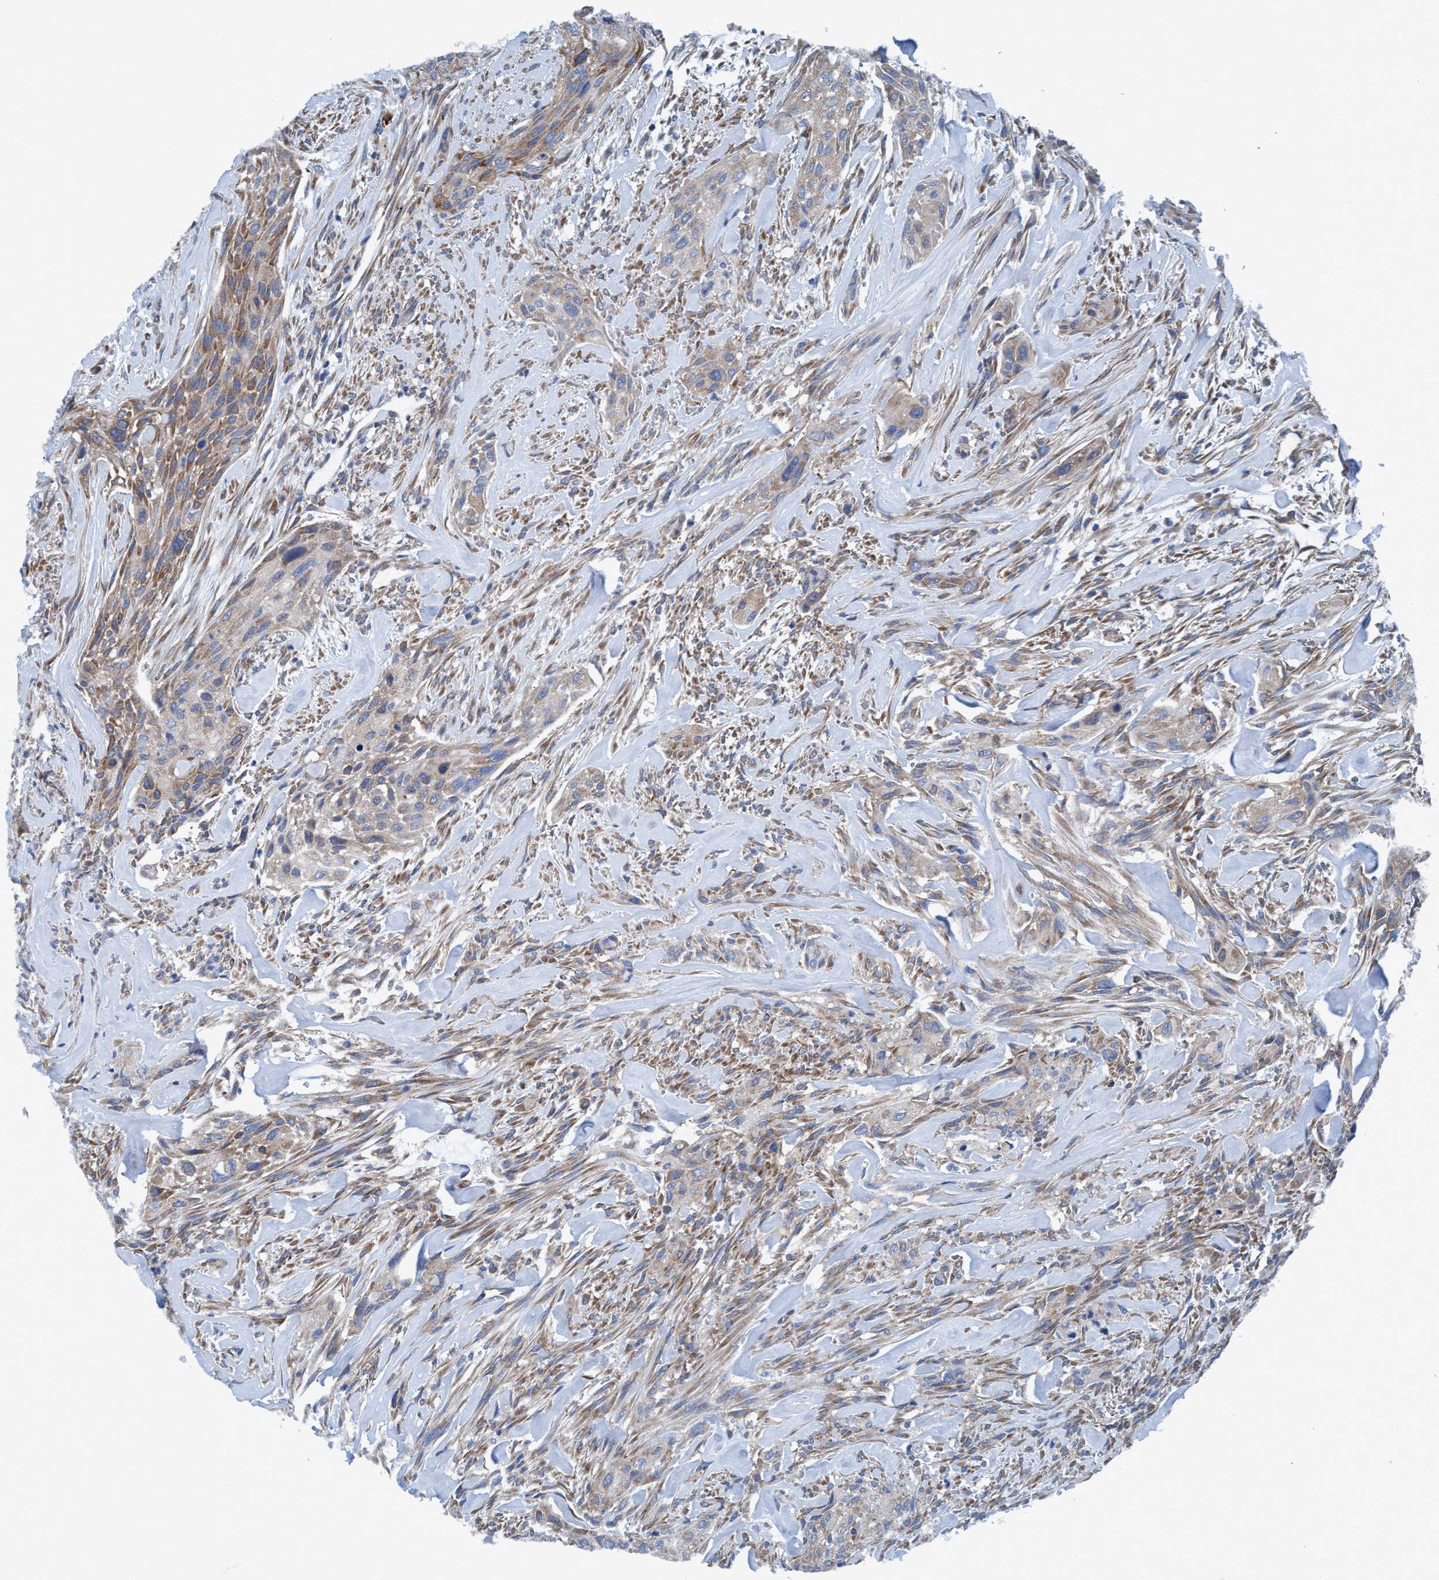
{"staining": {"intensity": "weak", "quantity": ">75%", "location": "cytoplasmic/membranous"}, "tissue": "urothelial cancer", "cell_type": "Tumor cells", "image_type": "cancer", "snomed": [{"axis": "morphology", "description": "Urothelial carcinoma, Low grade"}, {"axis": "morphology", "description": "Urothelial carcinoma, High grade"}, {"axis": "topography", "description": "Urinary bladder"}], "caption": "A low amount of weak cytoplasmic/membranous positivity is appreciated in approximately >75% of tumor cells in low-grade urothelial carcinoma tissue.", "gene": "NMT1", "patient": {"sex": "male", "age": 35}}